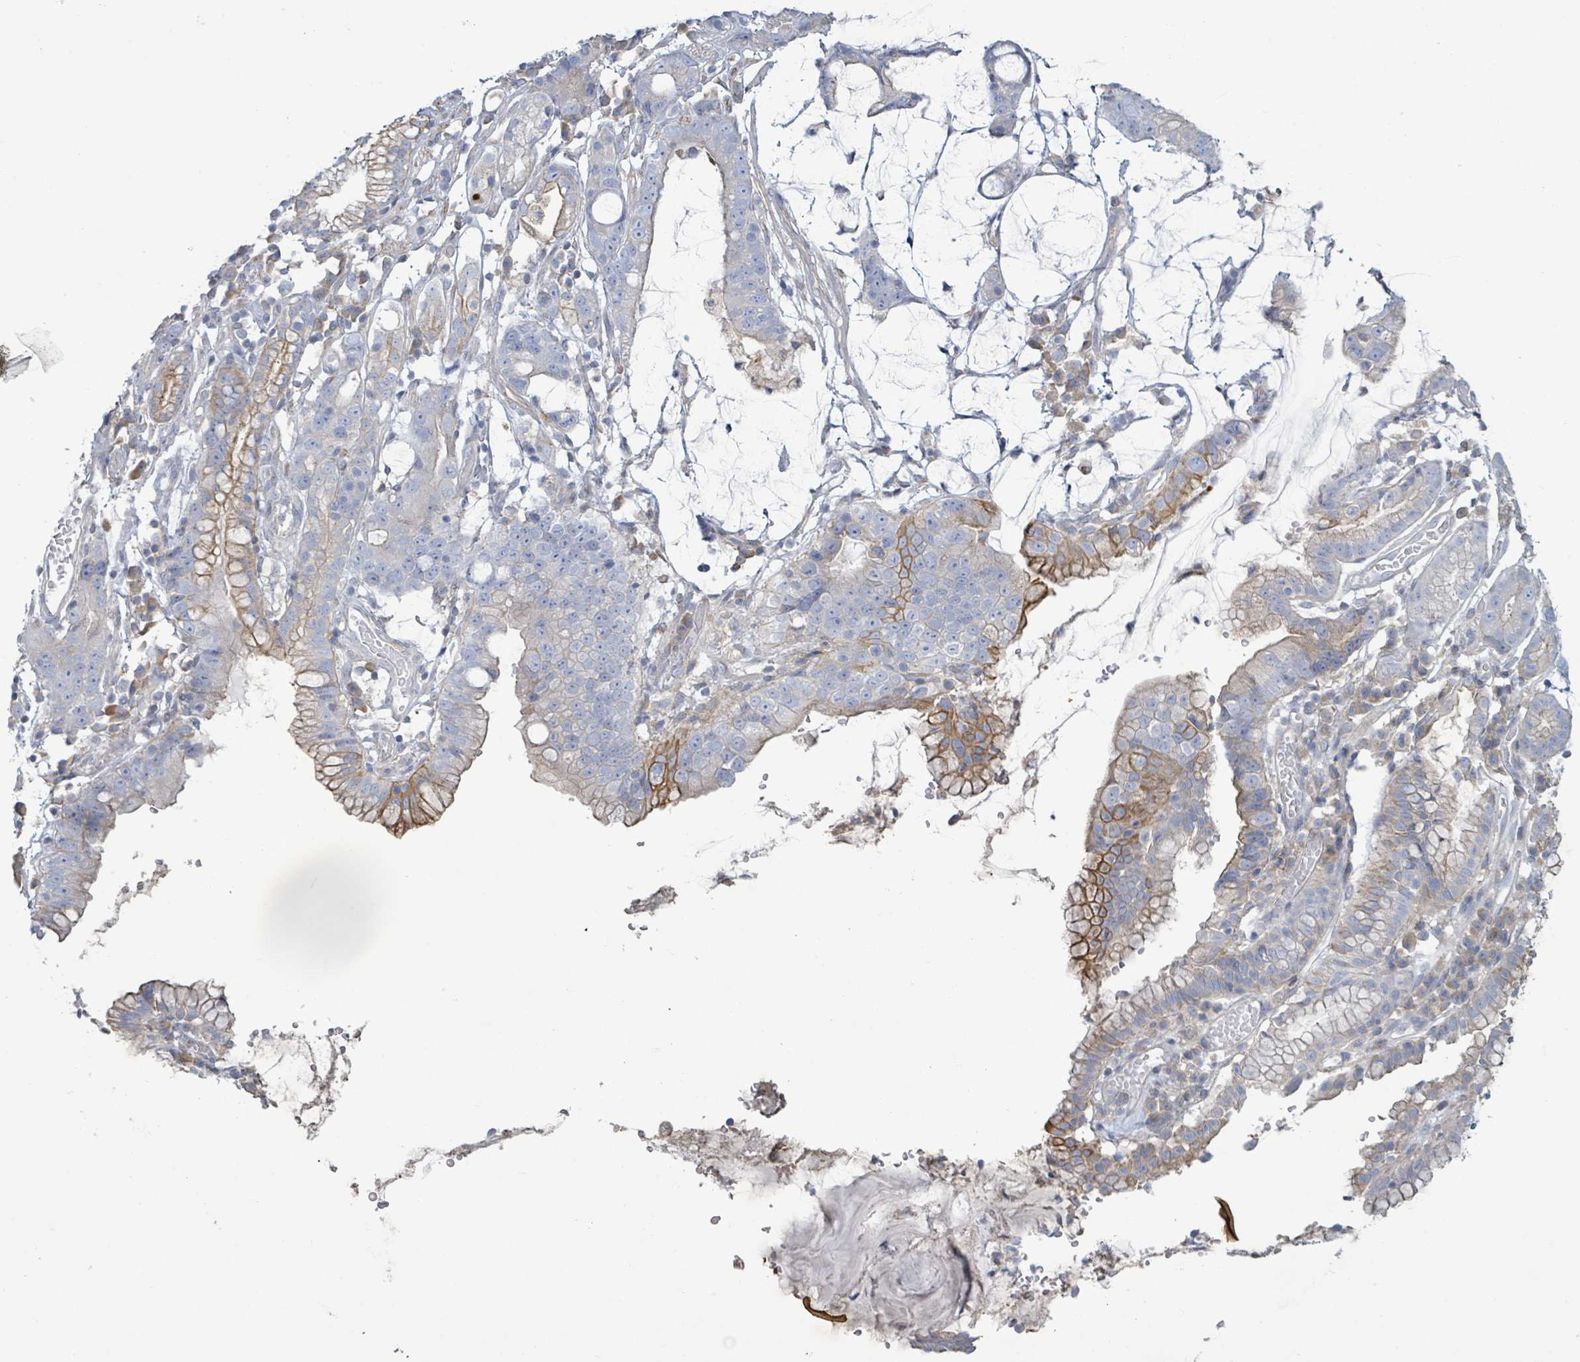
{"staining": {"intensity": "moderate", "quantity": "<25%", "location": "cytoplasmic/membranous"}, "tissue": "stomach cancer", "cell_type": "Tumor cells", "image_type": "cancer", "snomed": [{"axis": "morphology", "description": "Adenocarcinoma, NOS"}, {"axis": "topography", "description": "Stomach"}], "caption": "Stomach cancer stained for a protein demonstrates moderate cytoplasmic/membranous positivity in tumor cells.", "gene": "COL13A1", "patient": {"sex": "male", "age": 55}}